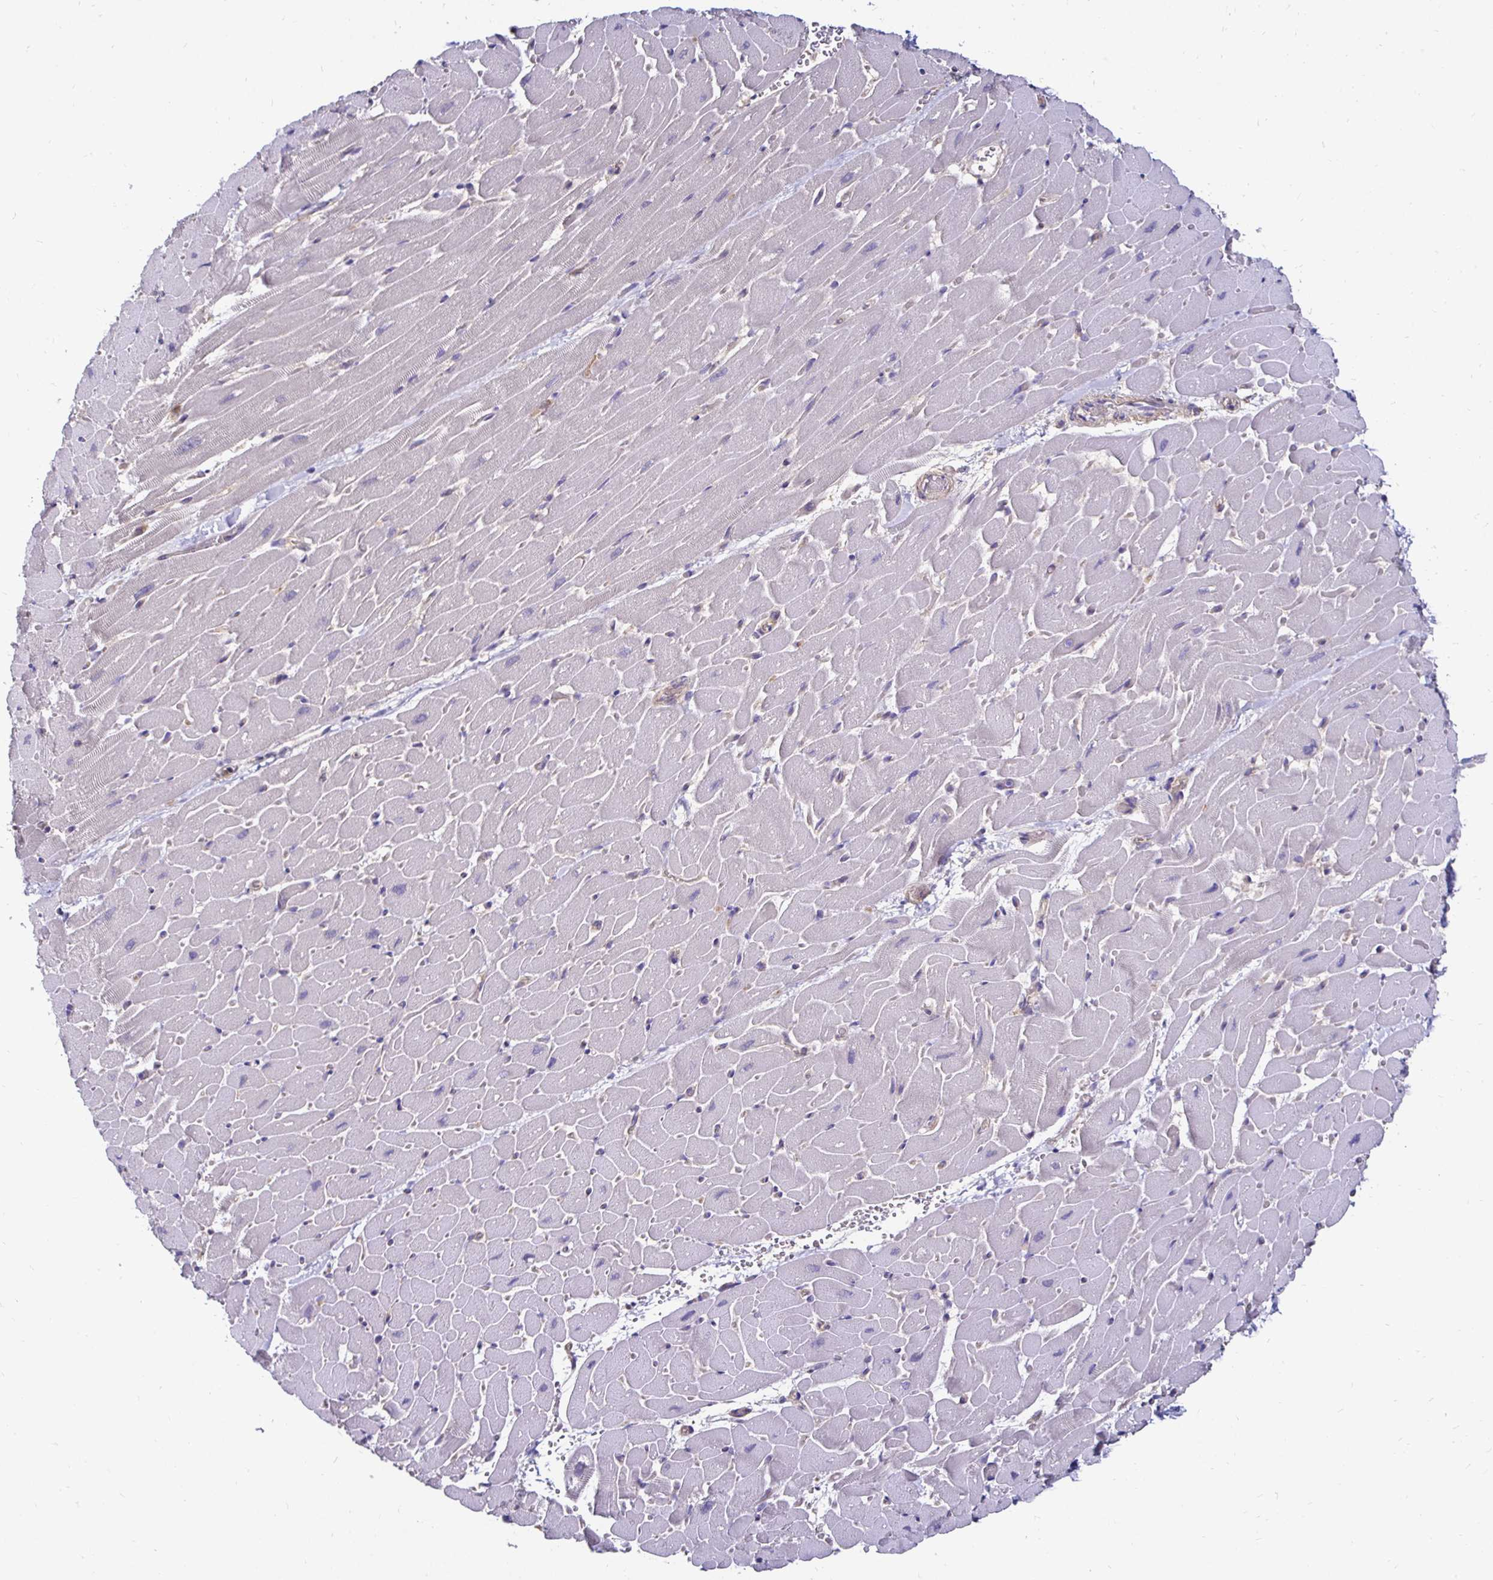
{"staining": {"intensity": "negative", "quantity": "none", "location": "none"}, "tissue": "heart muscle", "cell_type": "Cardiomyocytes", "image_type": "normal", "snomed": [{"axis": "morphology", "description": "Normal tissue, NOS"}, {"axis": "topography", "description": "Heart"}], "caption": "Immunohistochemistry photomicrograph of normal heart muscle: heart muscle stained with DAB (3,3'-diaminobenzidine) shows no significant protein staining in cardiomyocytes. (Immunohistochemistry, brightfield microscopy, high magnification).", "gene": "TXN", "patient": {"sex": "male", "age": 37}}